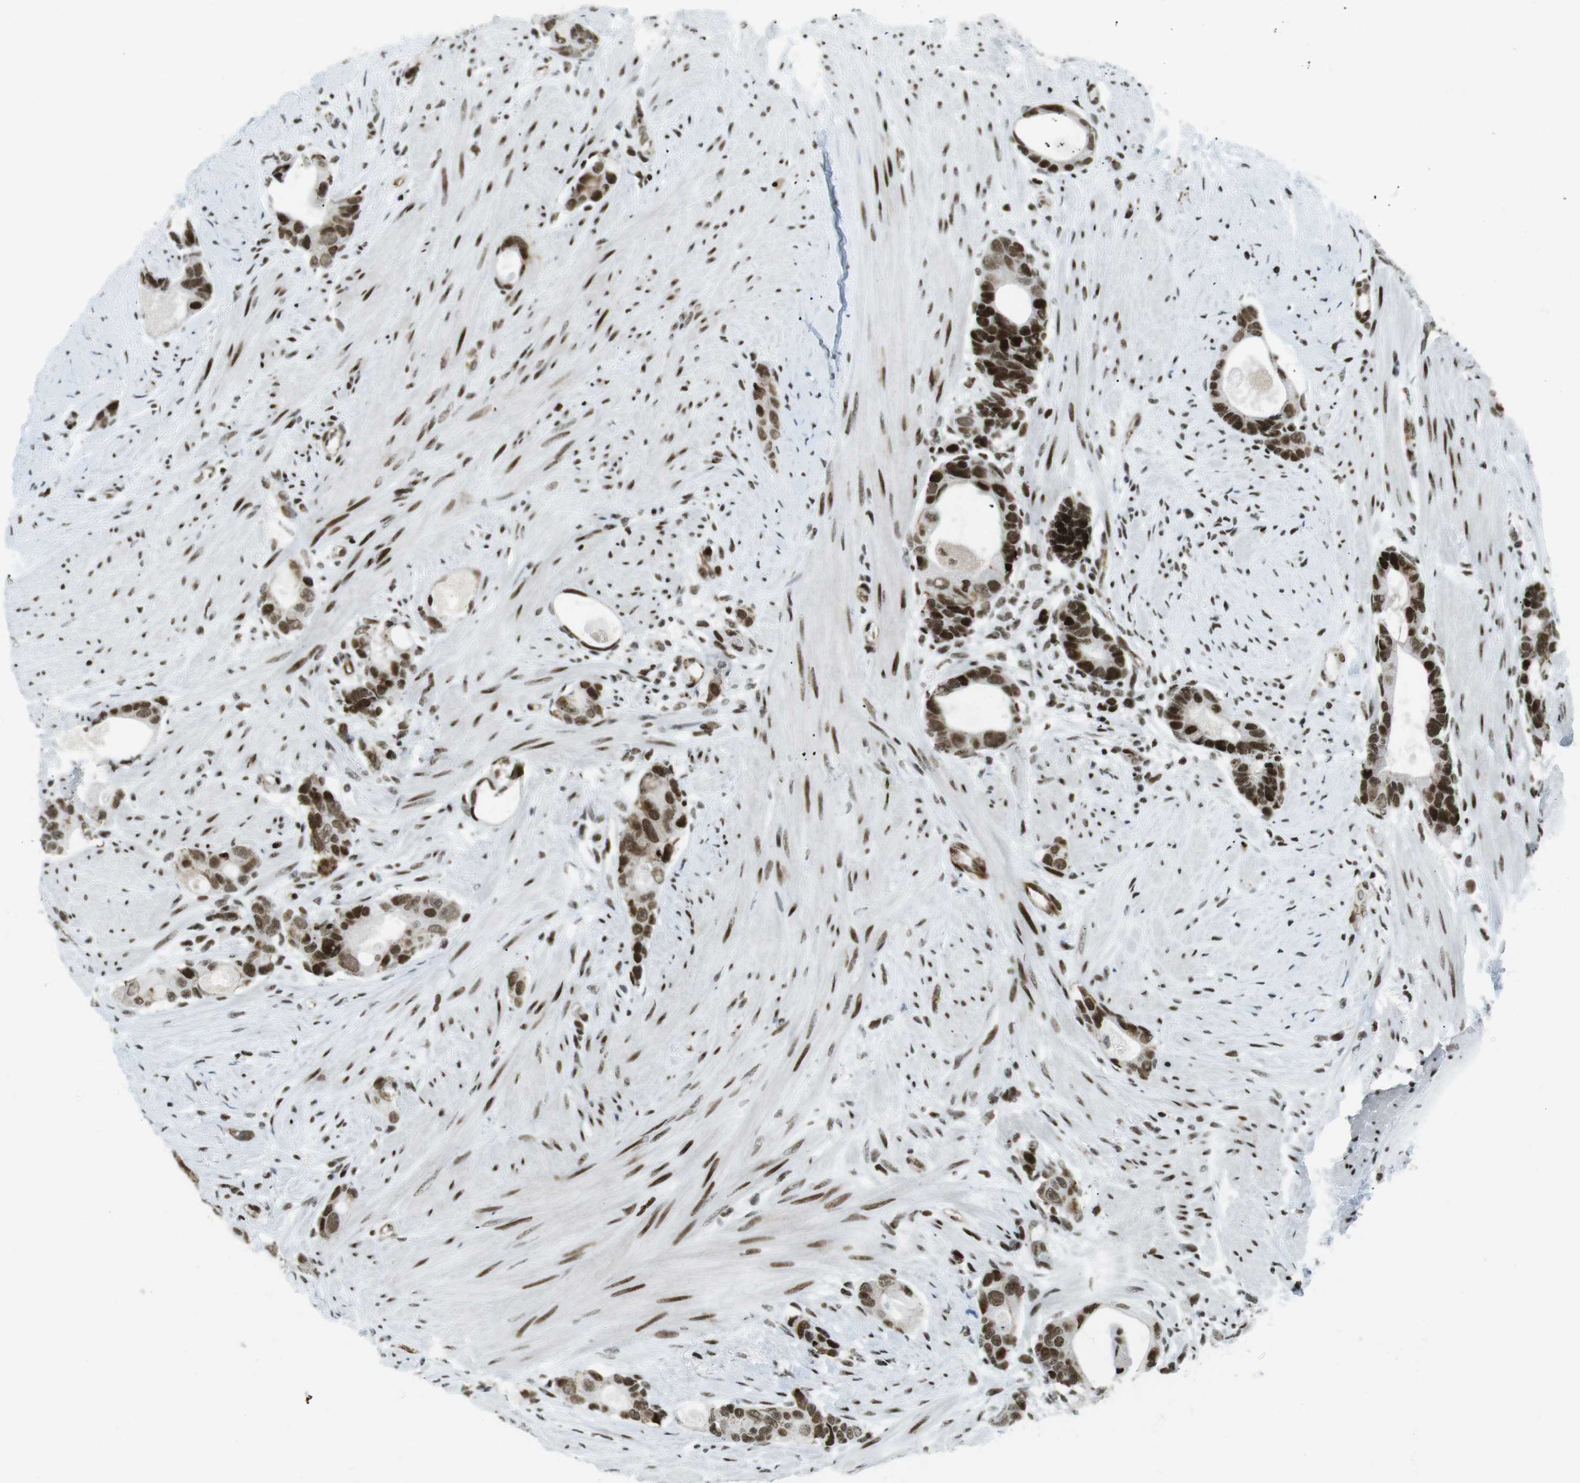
{"staining": {"intensity": "strong", "quantity": ">75%", "location": "nuclear"}, "tissue": "colorectal cancer", "cell_type": "Tumor cells", "image_type": "cancer", "snomed": [{"axis": "morphology", "description": "Adenocarcinoma, NOS"}, {"axis": "topography", "description": "Rectum"}], "caption": "Protein staining reveals strong nuclear positivity in about >75% of tumor cells in colorectal cancer (adenocarcinoma).", "gene": "ARID1A", "patient": {"sex": "male", "age": 51}}